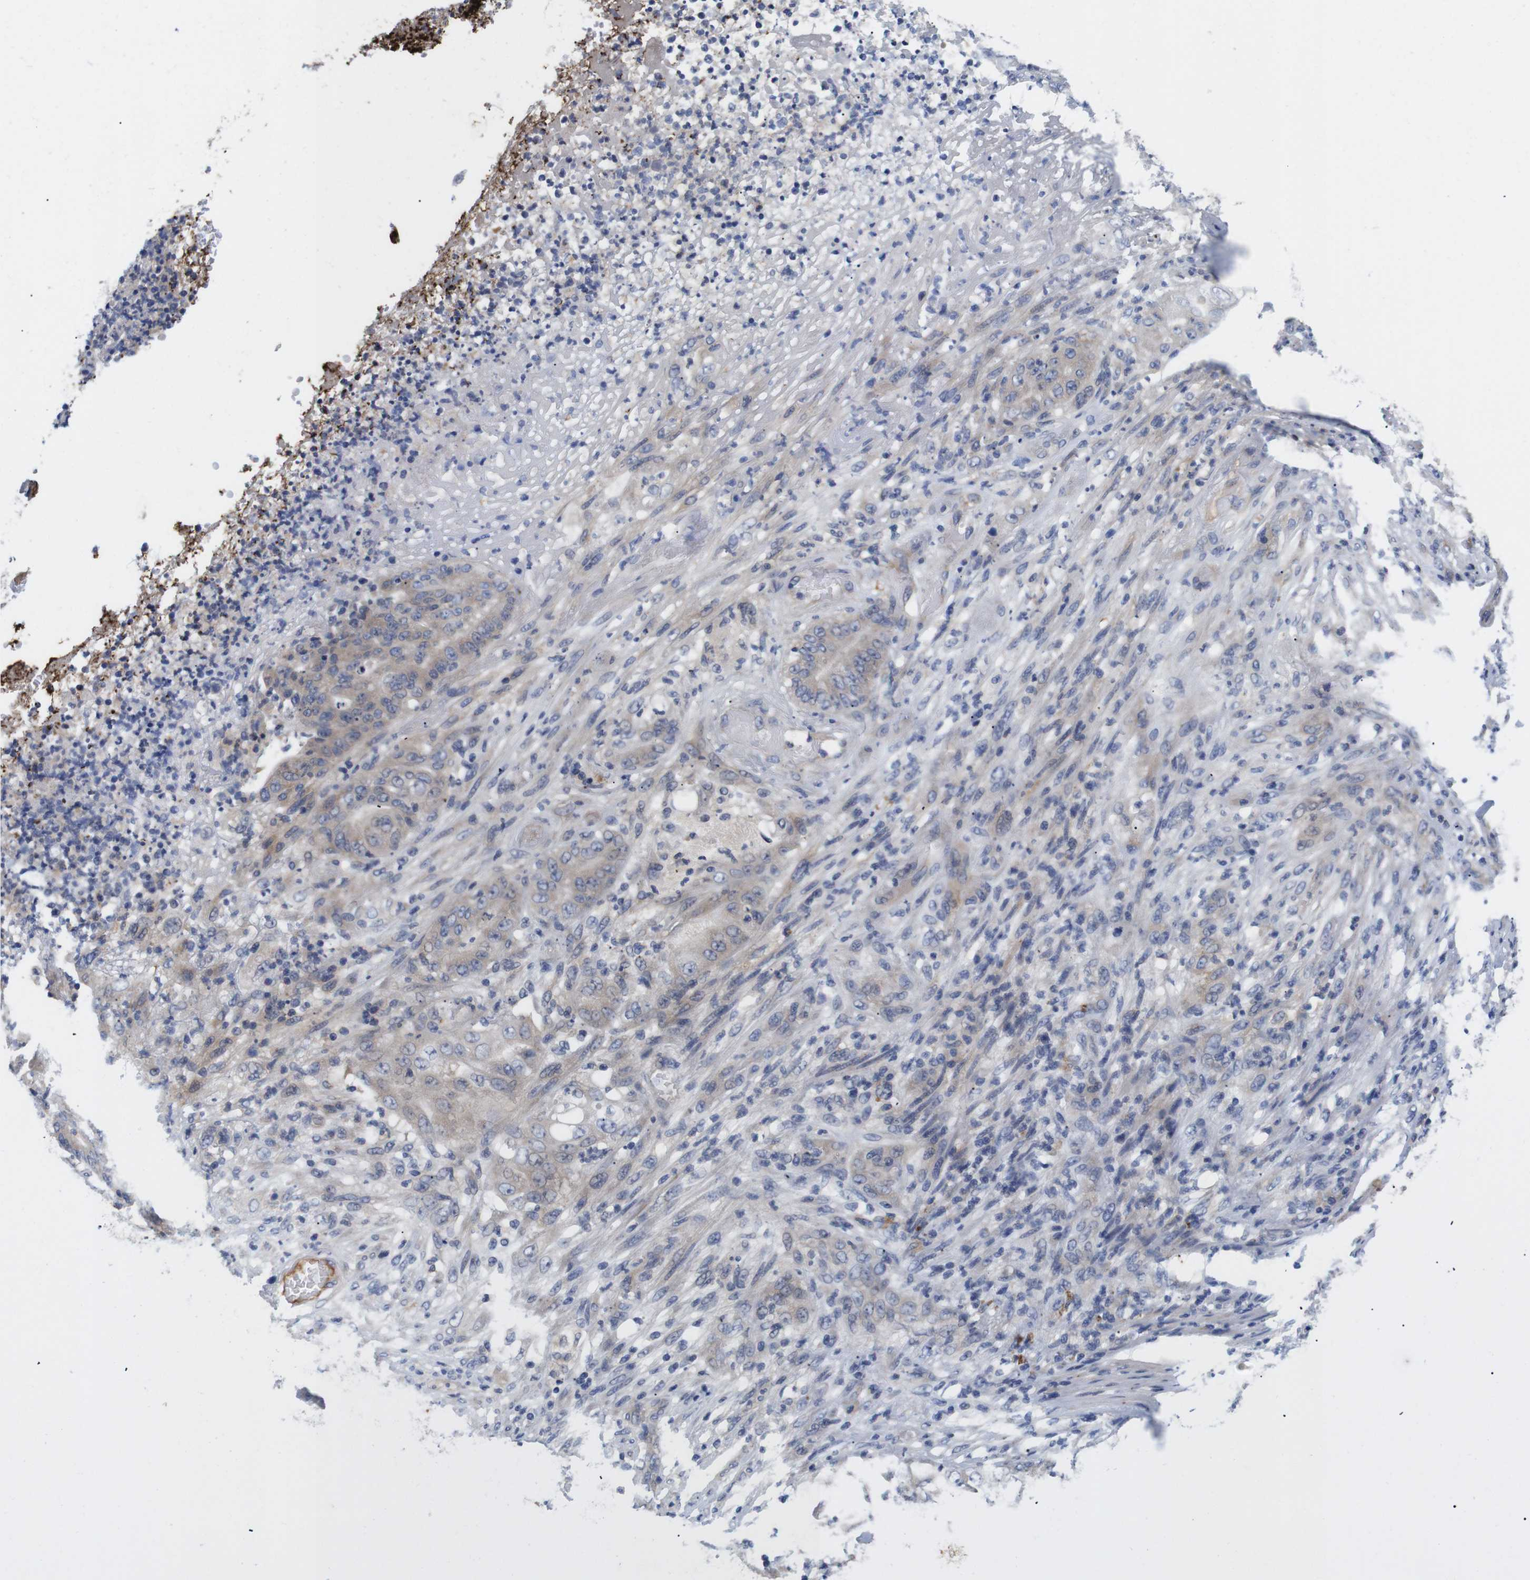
{"staining": {"intensity": "weak", "quantity": "<25%", "location": "cytoplasmic/membranous"}, "tissue": "stomach cancer", "cell_type": "Tumor cells", "image_type": "cancer", "snomed": [{"axis": "morphology", "description": "Adenocarcinoma, NOS"}, {"axis": "topography", "description": "Stomach"}], "caption": "Image shows no significant protein staining in tumor cells of stomach adenocarcinoma. (DAB (3,3'-diaminobenzidine) immunohistochemistry visualized using brightfield microscopy, high magnification).", "gene": "SPRY3", "patient": {"sex": "female", "age": 73}}